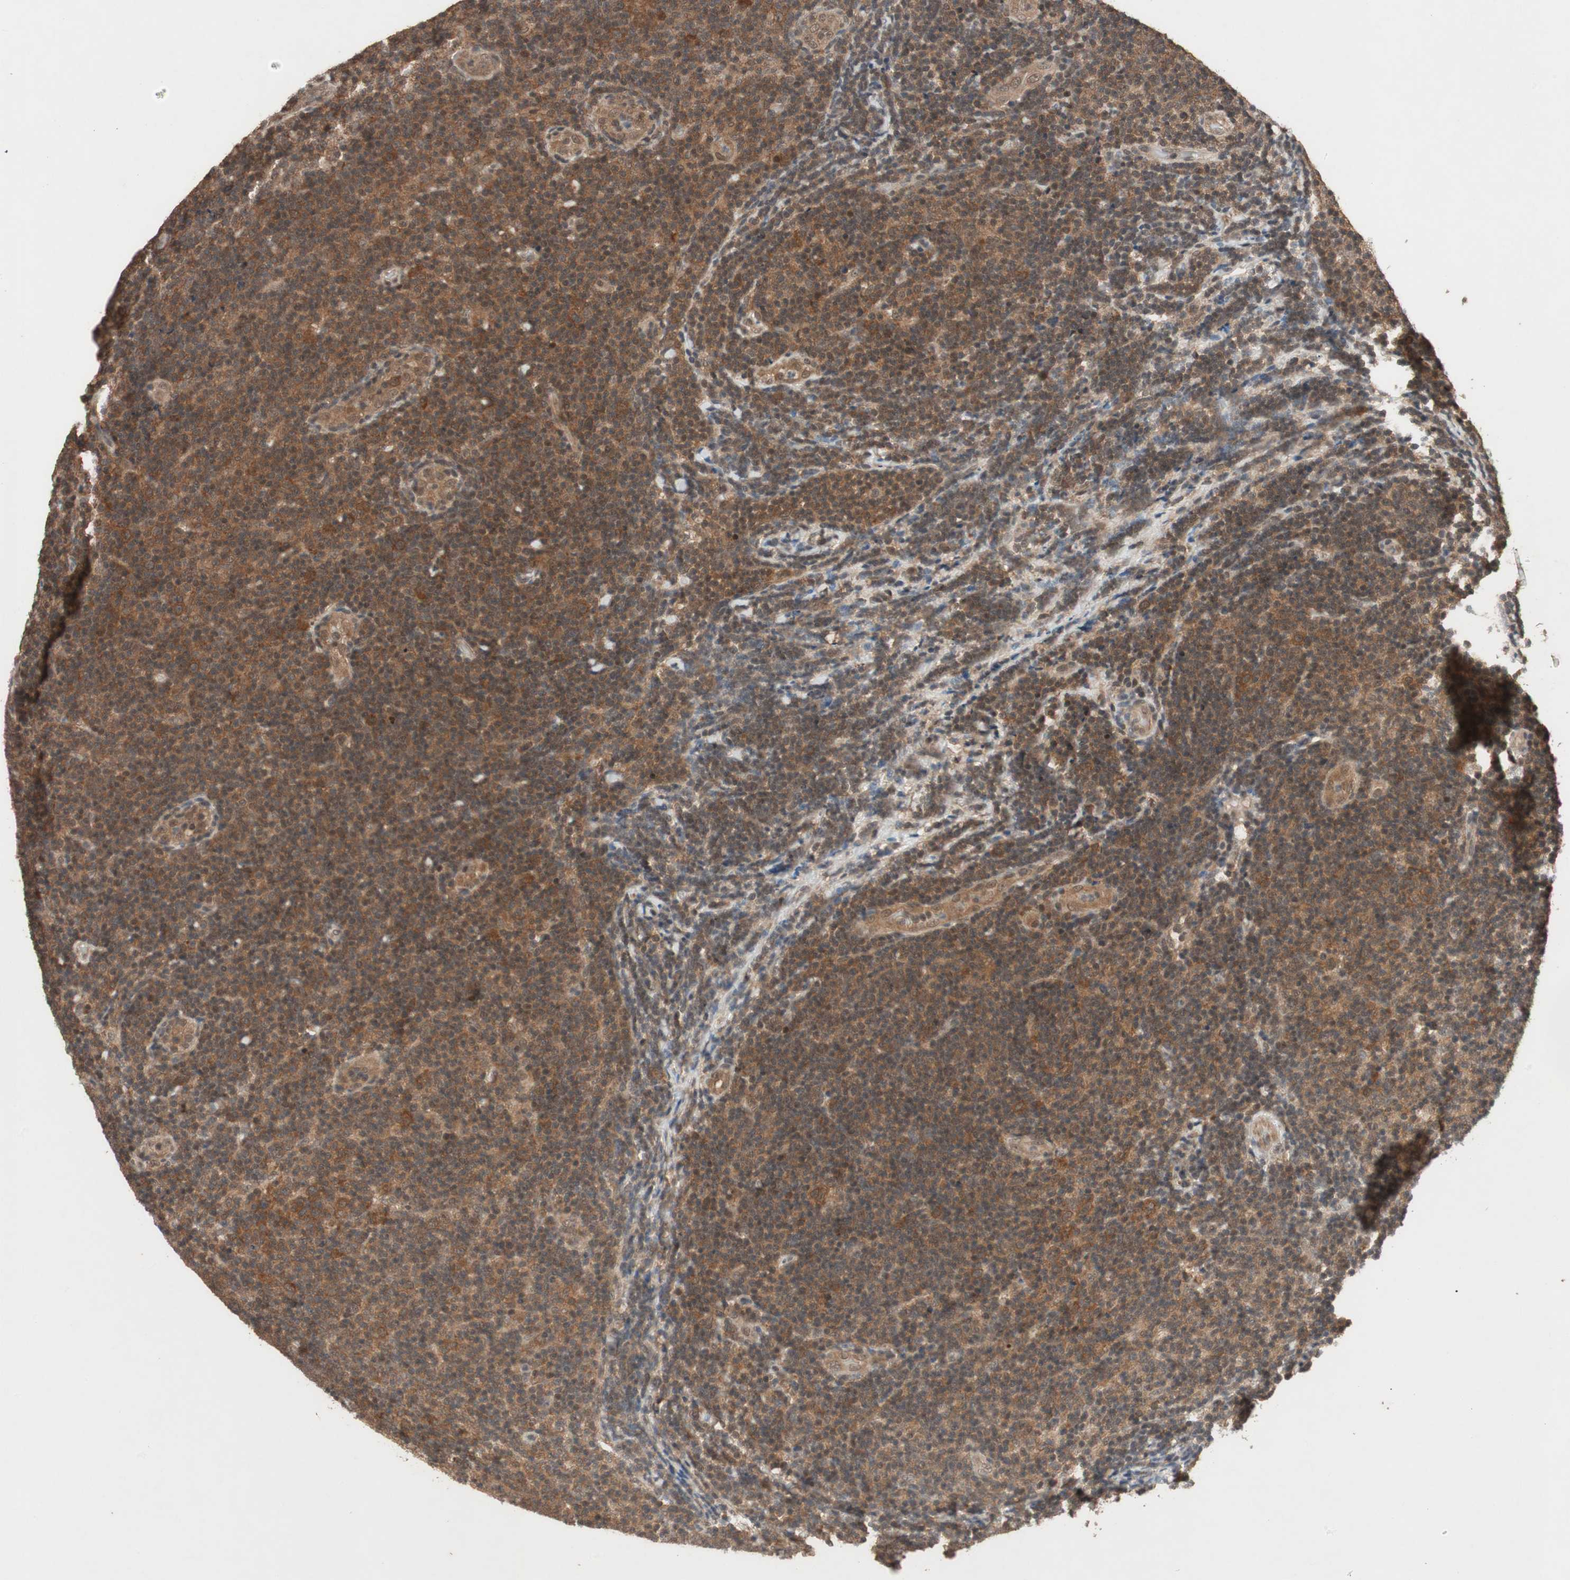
{"staining": {"intensity": "moderate", "quantity": ">75%", "location": "cytoplasmic/membranous,nuclear"}, "tissue": "lymphoma", "cell_type": "Tumor cells", "image_type": "cancer", "snomed": [{"axis": "morphology", "description": "Malignant lymphoma, non-Hodgkin's type, Low grade"}, {"axis": "topography", "description": "Lymph node"}], "caption": "Protein staining reveals moderate cytoplasmic/membranous and nuclear staining in approximately >75% of tumor cells in lymphoma. (DAB (3,3'-diaminobenzidine) = brown stain, brightfield microscopy at high magnification).", "gene": "GART", "patient": {"sex": "male", "age": 83}}